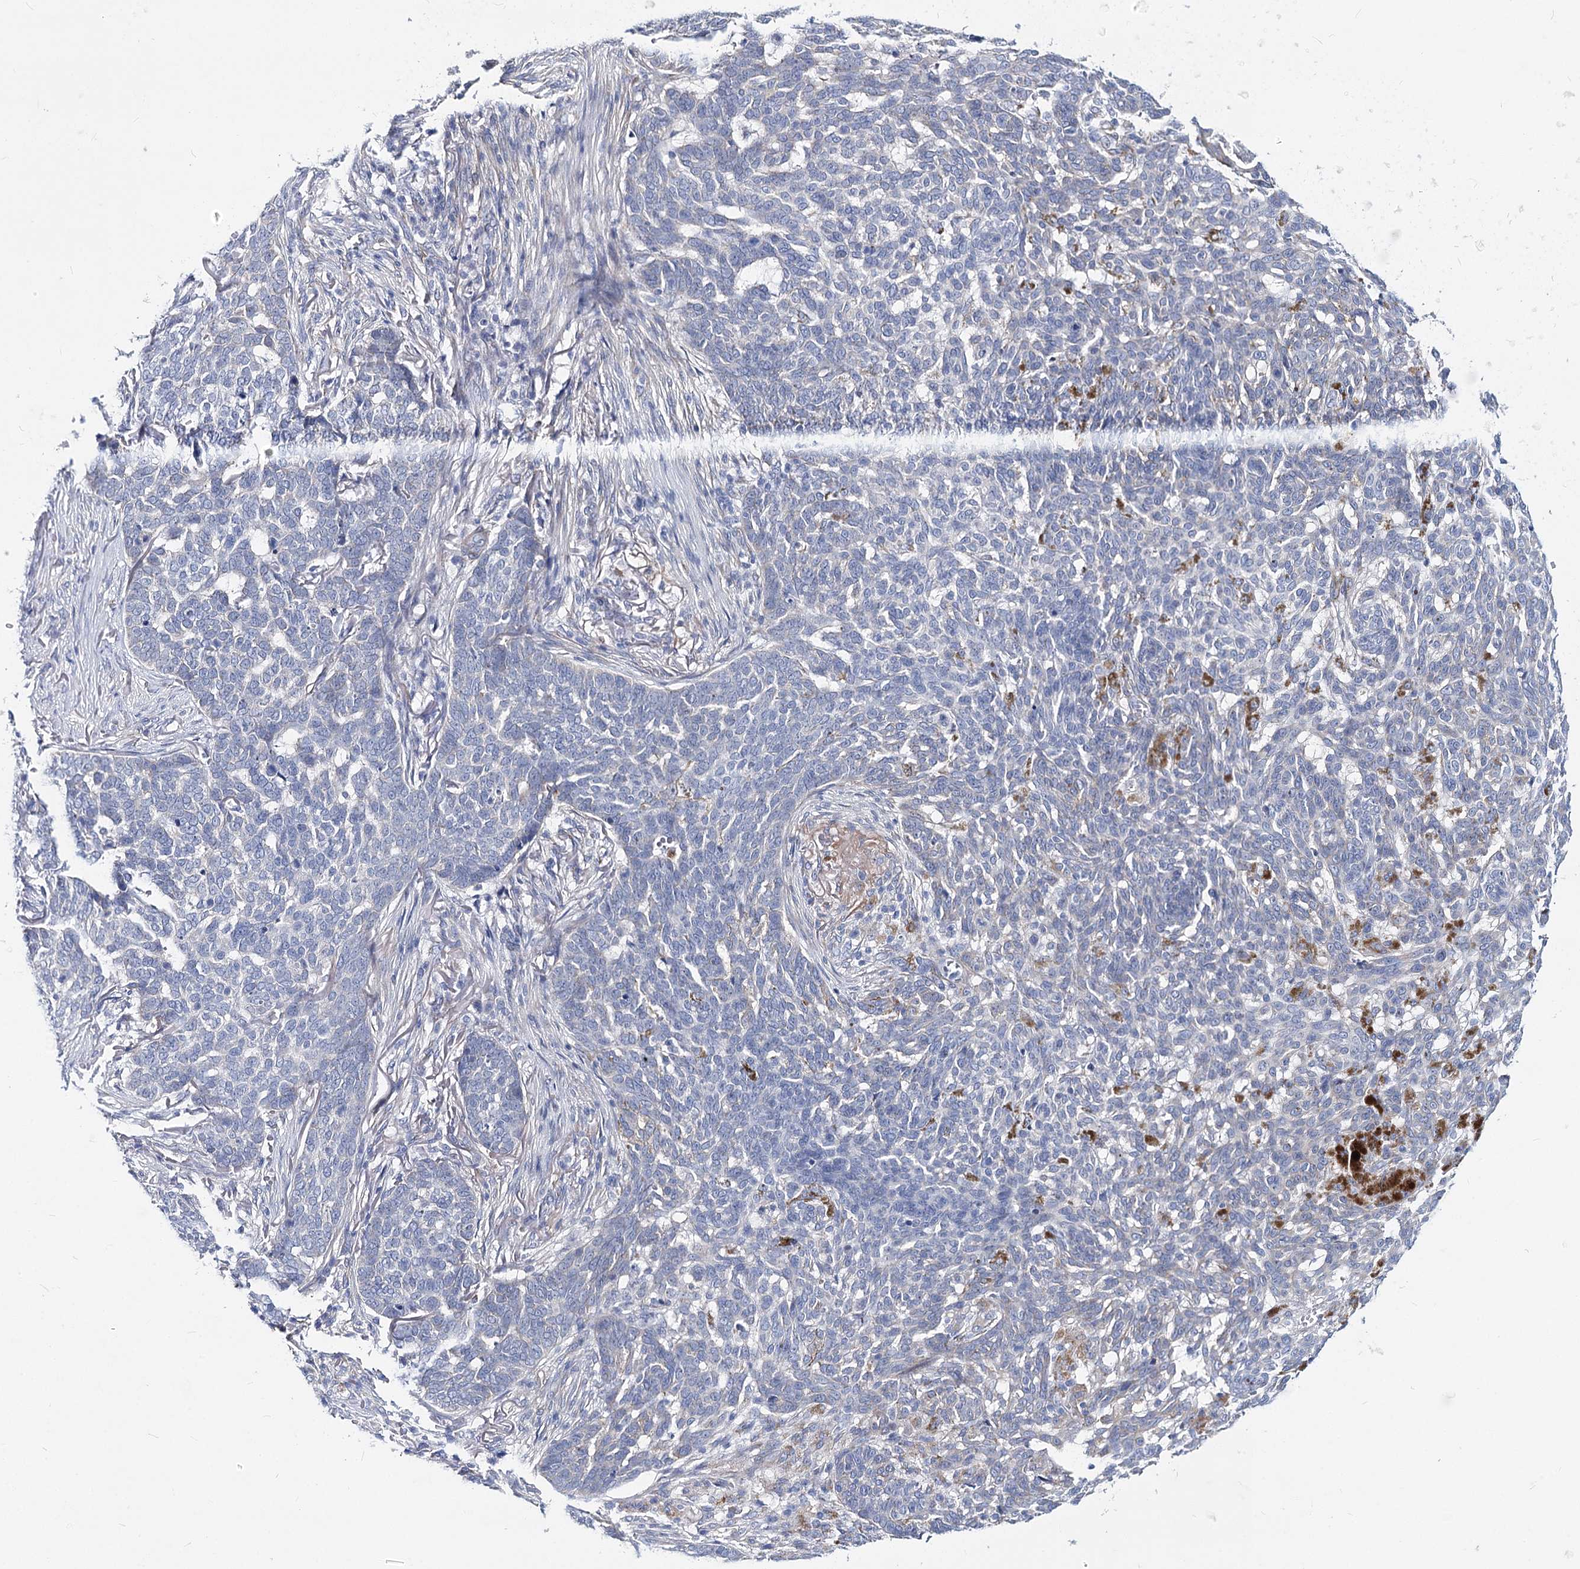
{"staining": {"intensity": "negative", "quantity": "none", "location": "none"}, "tissue": "skin cancer", "cell_type": "Tumor cells", "image_type": "cancer", "snomed": [{"axis": "morphology", "description": "Basal cell carcinoma"}, {"axis": "topography", "description": "Skin"}], "caption": "Immunohistochemical staining of human skin cancer (basal cell carcinoma) demonstrates no significant expression in tumor cells.", "gene": "TEX12", "patient": {"sex": "male", "age": 85}}